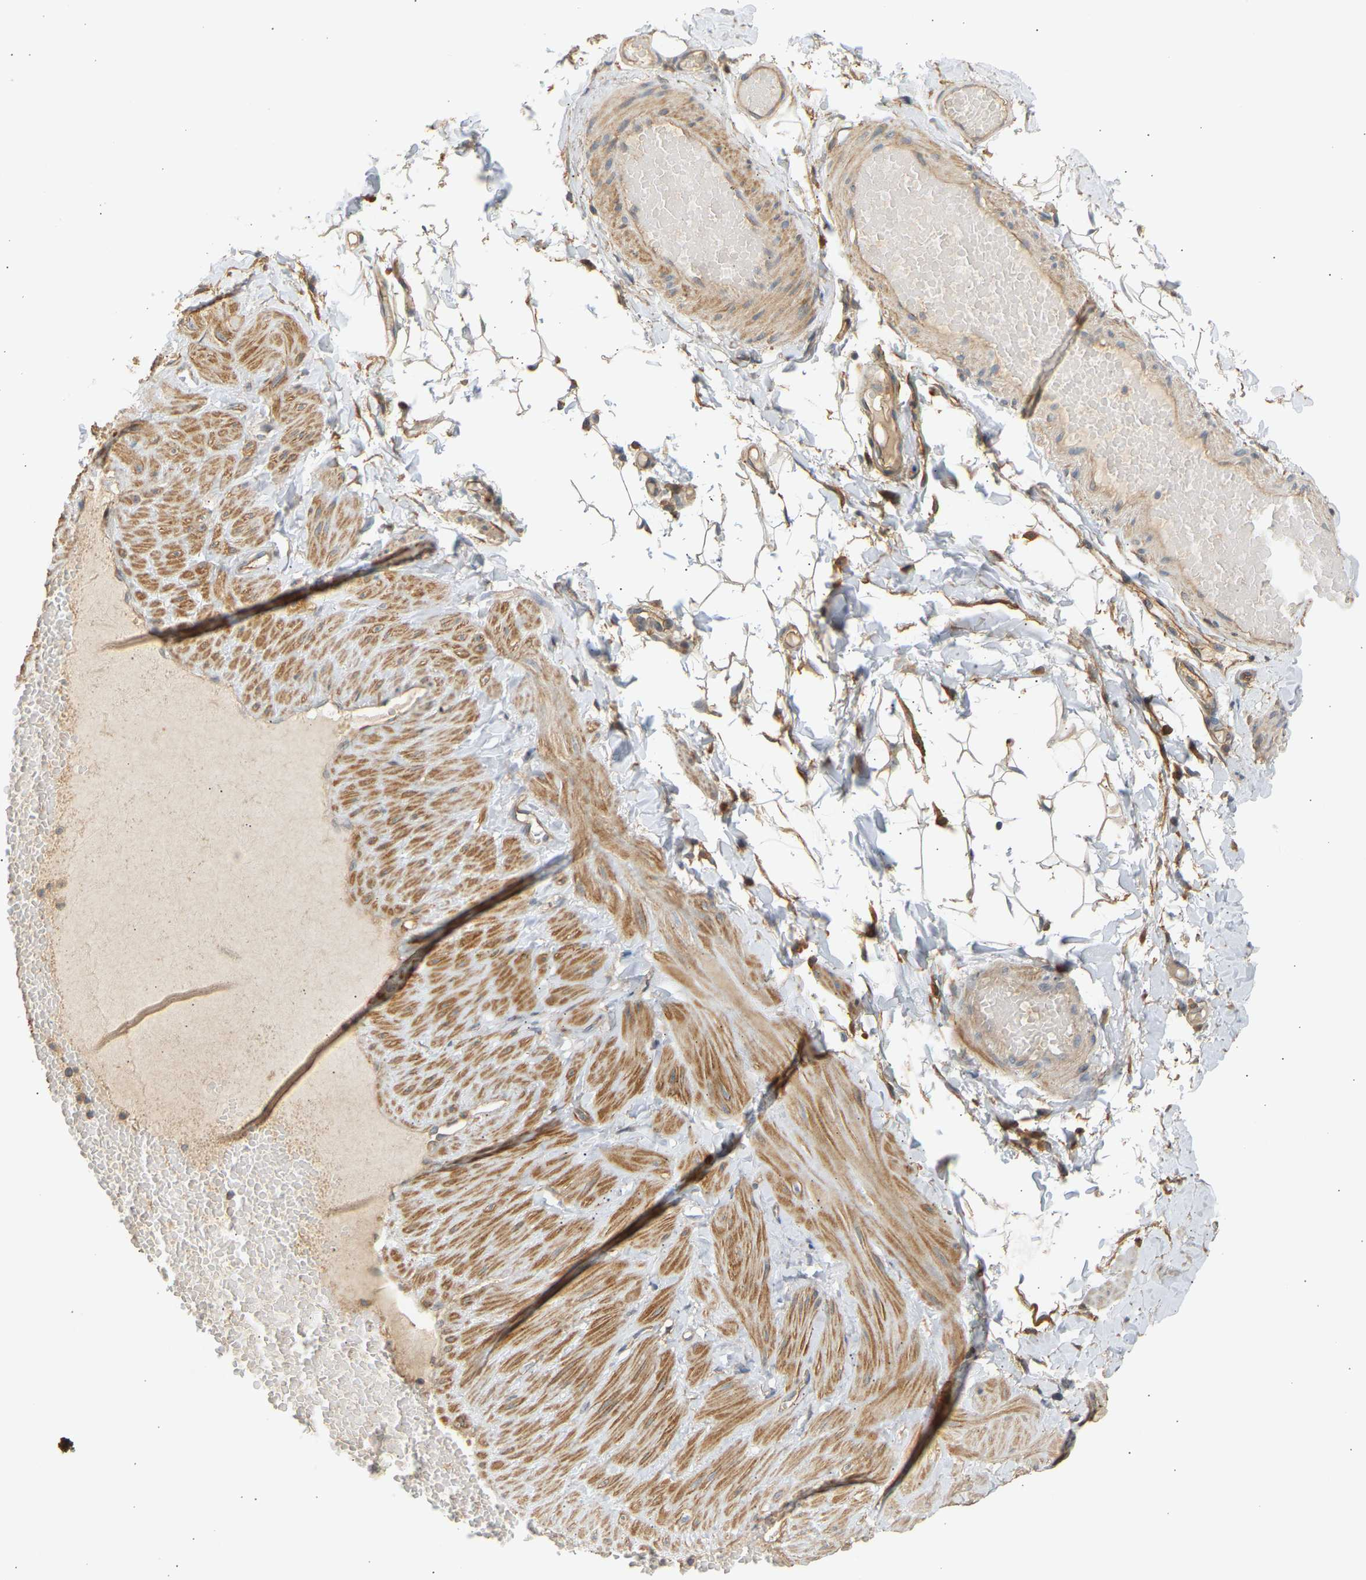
{"staining": {"intensity": "weak", "quantity": ">75%", "location": "cytoplasmic/membranous"}, "tissue": "adipose tissue", "cell_type": "Adipocytes", "image_type": "normal", "snomed": [{"axis": "morphology", "description": "Normal tissue, NOS"}, {"axis": "topography", "description": "Adipose tissue"}, {"axis": "topography", "description": "Vascular tissue"}, {"axis": "topography", "description": "Peripheral nerve tissue"}], "caption": "Immunohistochemical staining of normal adipose tissue demonstrates >75% levels of weak cytoplasmic/membranous protein expression in approximately >75% of adipocytes.", "gene": "RGL1", "patient": {"sex": "male", "age": 25}}